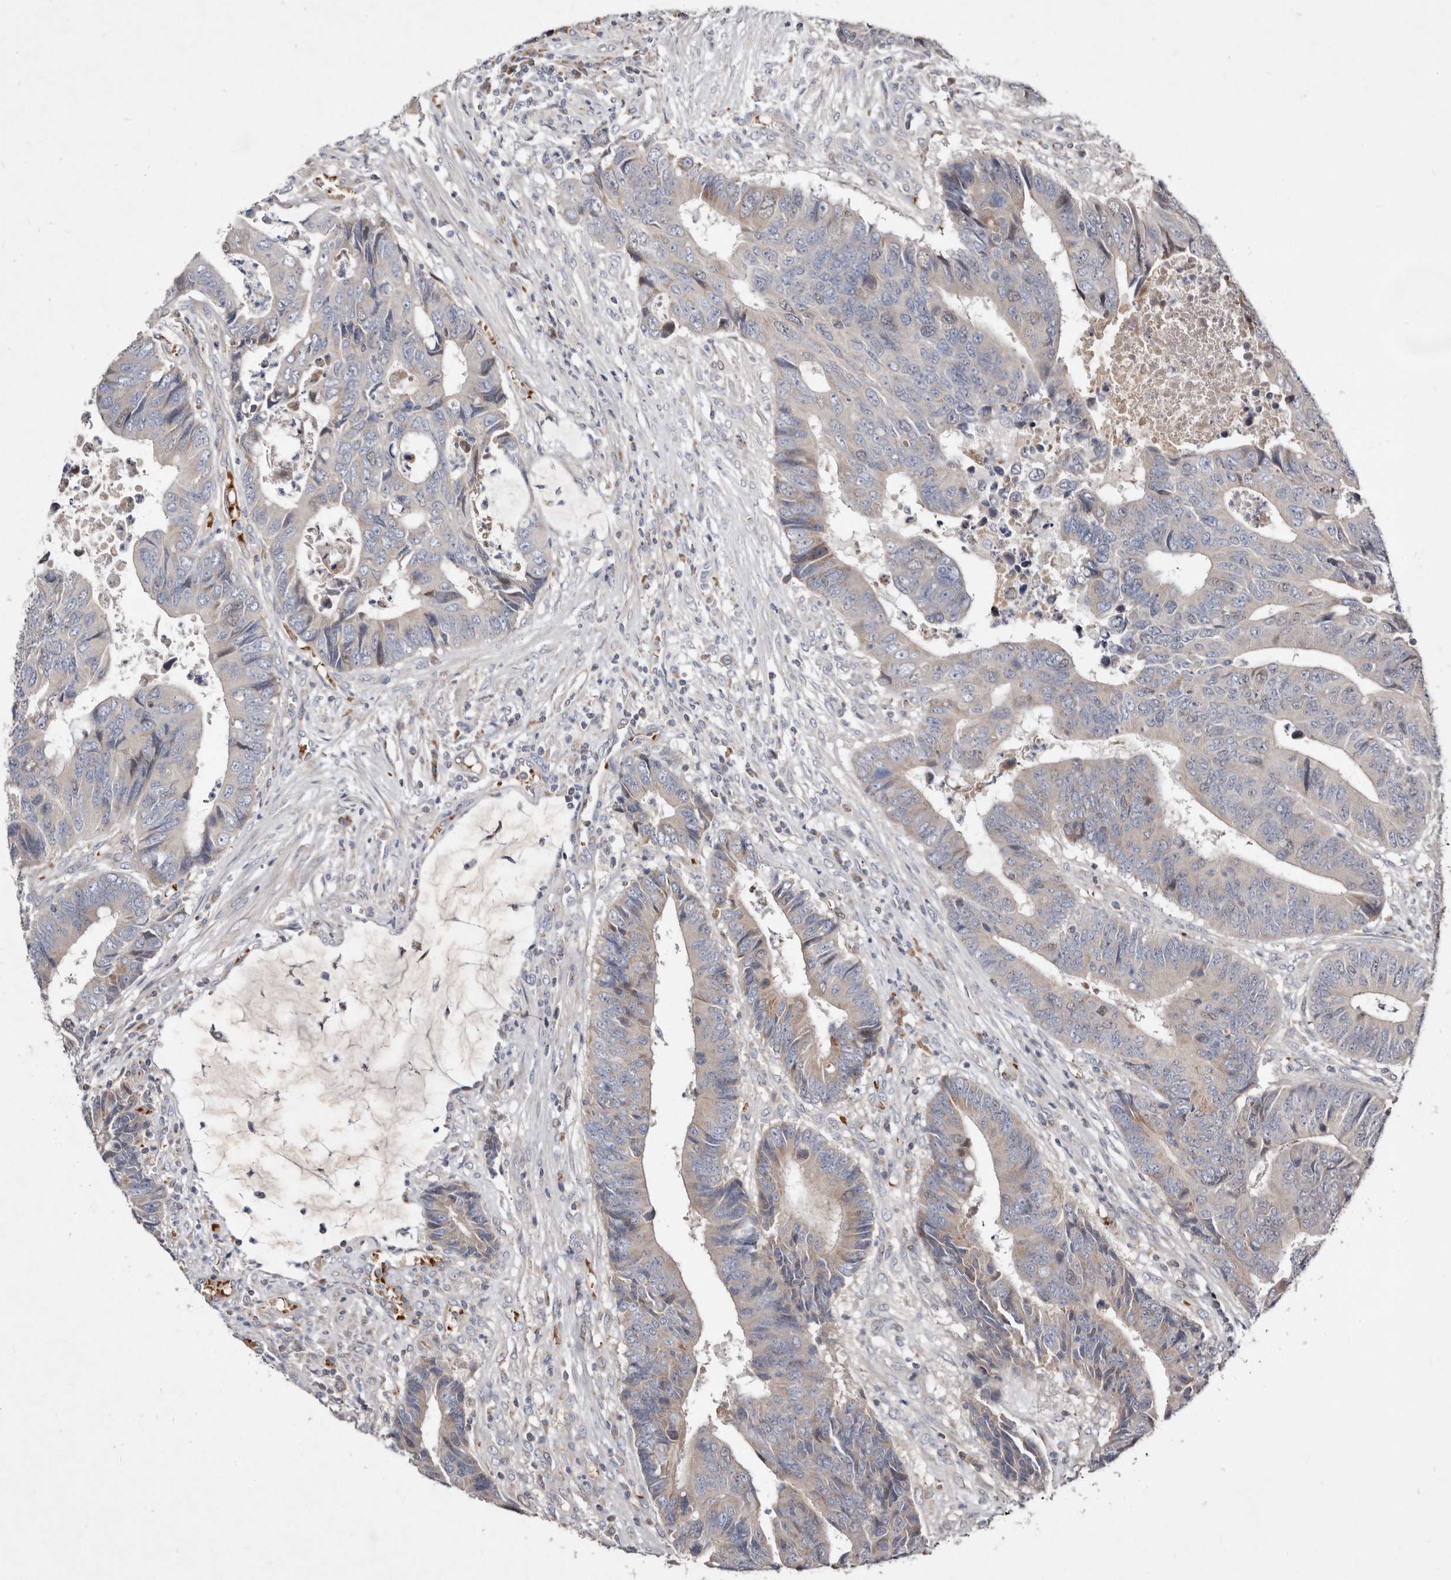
{"staining": {"intensity": "weak", "quantity": "<25%", "location": "cytoplasmic/membranous"}, "tissue": "colorectal cancer", "cell_type": "Tumor cells", "image_type": "cancer", "snomed": [{"axis": "morphology", "description": "Adenocarcinoma, NOS"}, {"axis": "topography", "description": "Rectum"}], "caption": "Immunohistochemistry (IHC) of human colorectal cancer exhibits no staining in tumor cells.", "gene": "SLC25A20", "patient": {"sex": "male", "age": 84}}